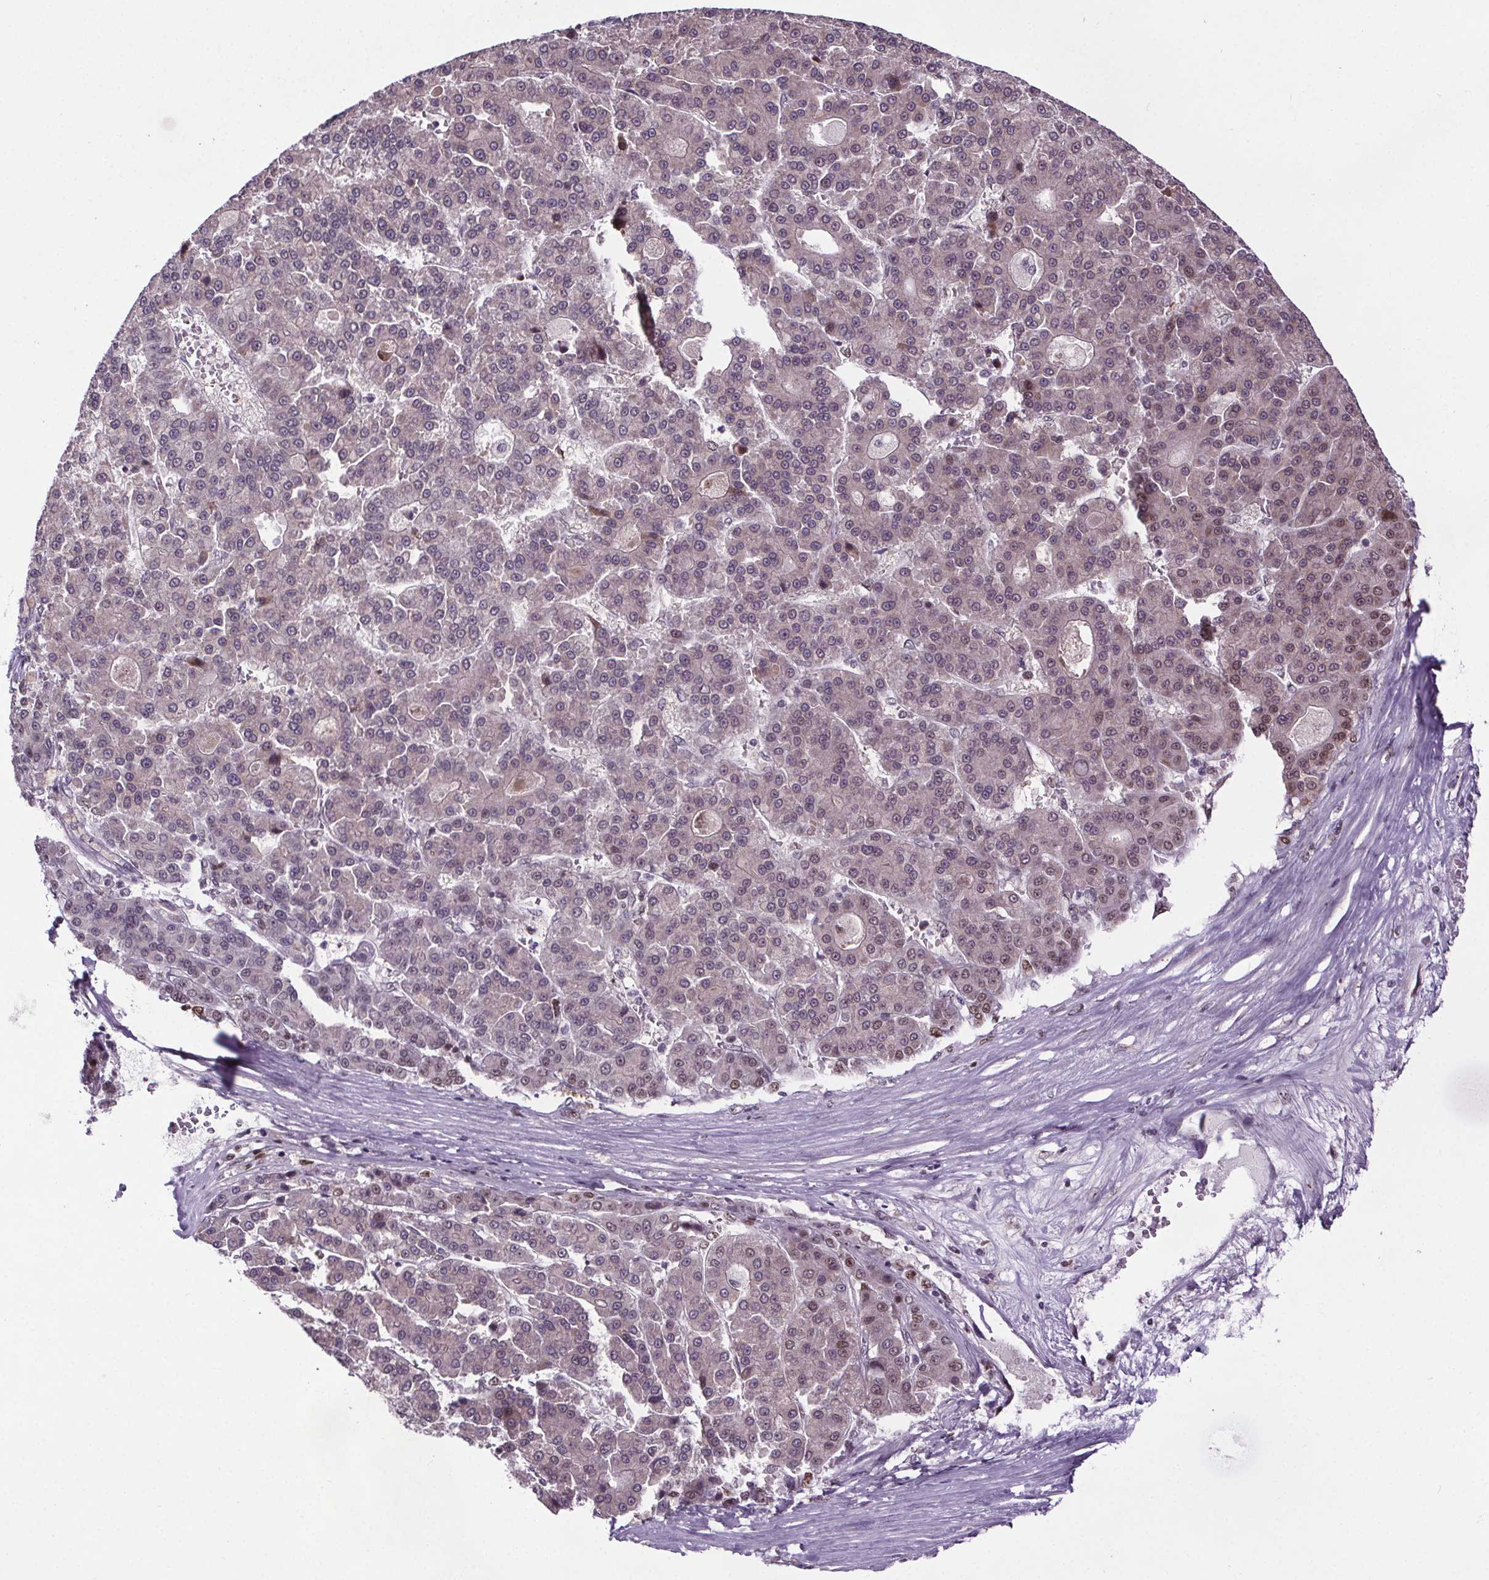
{"staining": {"intensity": "weak", "quantity": "<25%", "location": "nuclear"}, "tissue": "liver cancer", "cell_type": "Tumor cells", "image_type": "cancer", "snomed": [{"axis": "morphology", "description": "Carcinoma, Hepatocellular, NOS"}, {"axis": "topography", "description": "Liver"}], "caption": "Photomicrograph shows no significant protein expression in tumor cells of liver hepatocellular carcinoma.", "gene": "ATMIN", "patient": {"sex": "male", "age": 70}}